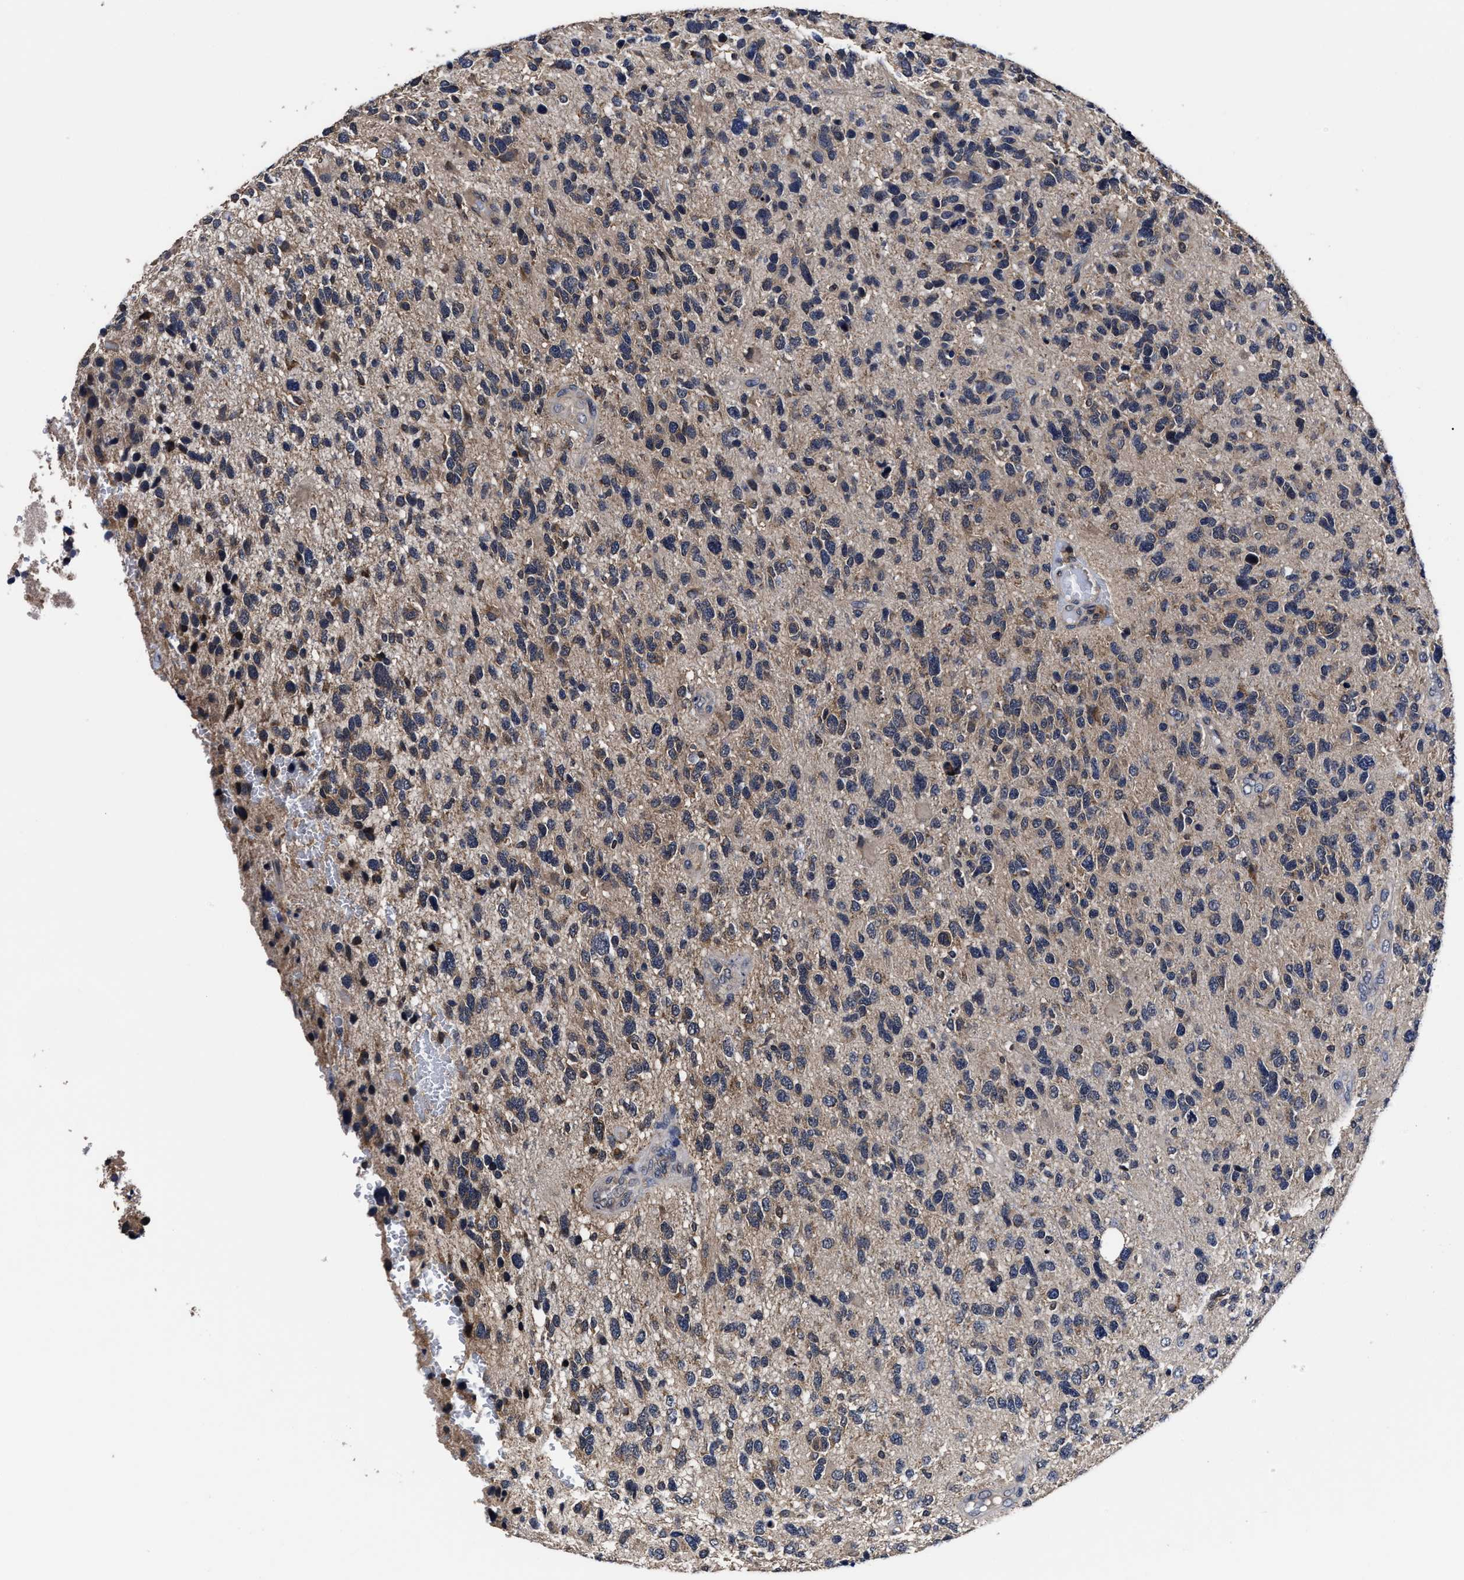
{"staining": {"intensity": "weak", "quantity": "<25%", "location": "cytoplasmic/membranous"}, "tissue": "glioma", "cell_type": "Tumor cells", "image_type": "cancer", "snomed": [{"axis": "morphology", "description": "Glioma, malignant, High grade"}, {"axis": "topography", "description": "Brain"}], "caption": "Immunohistochemistry histopathology image of human glioma stained for a protein (brown), which demonstrates no positivity in tumor cells.", "gene": "SOCS5", "patient": {"sex": "female", "age": 58}}